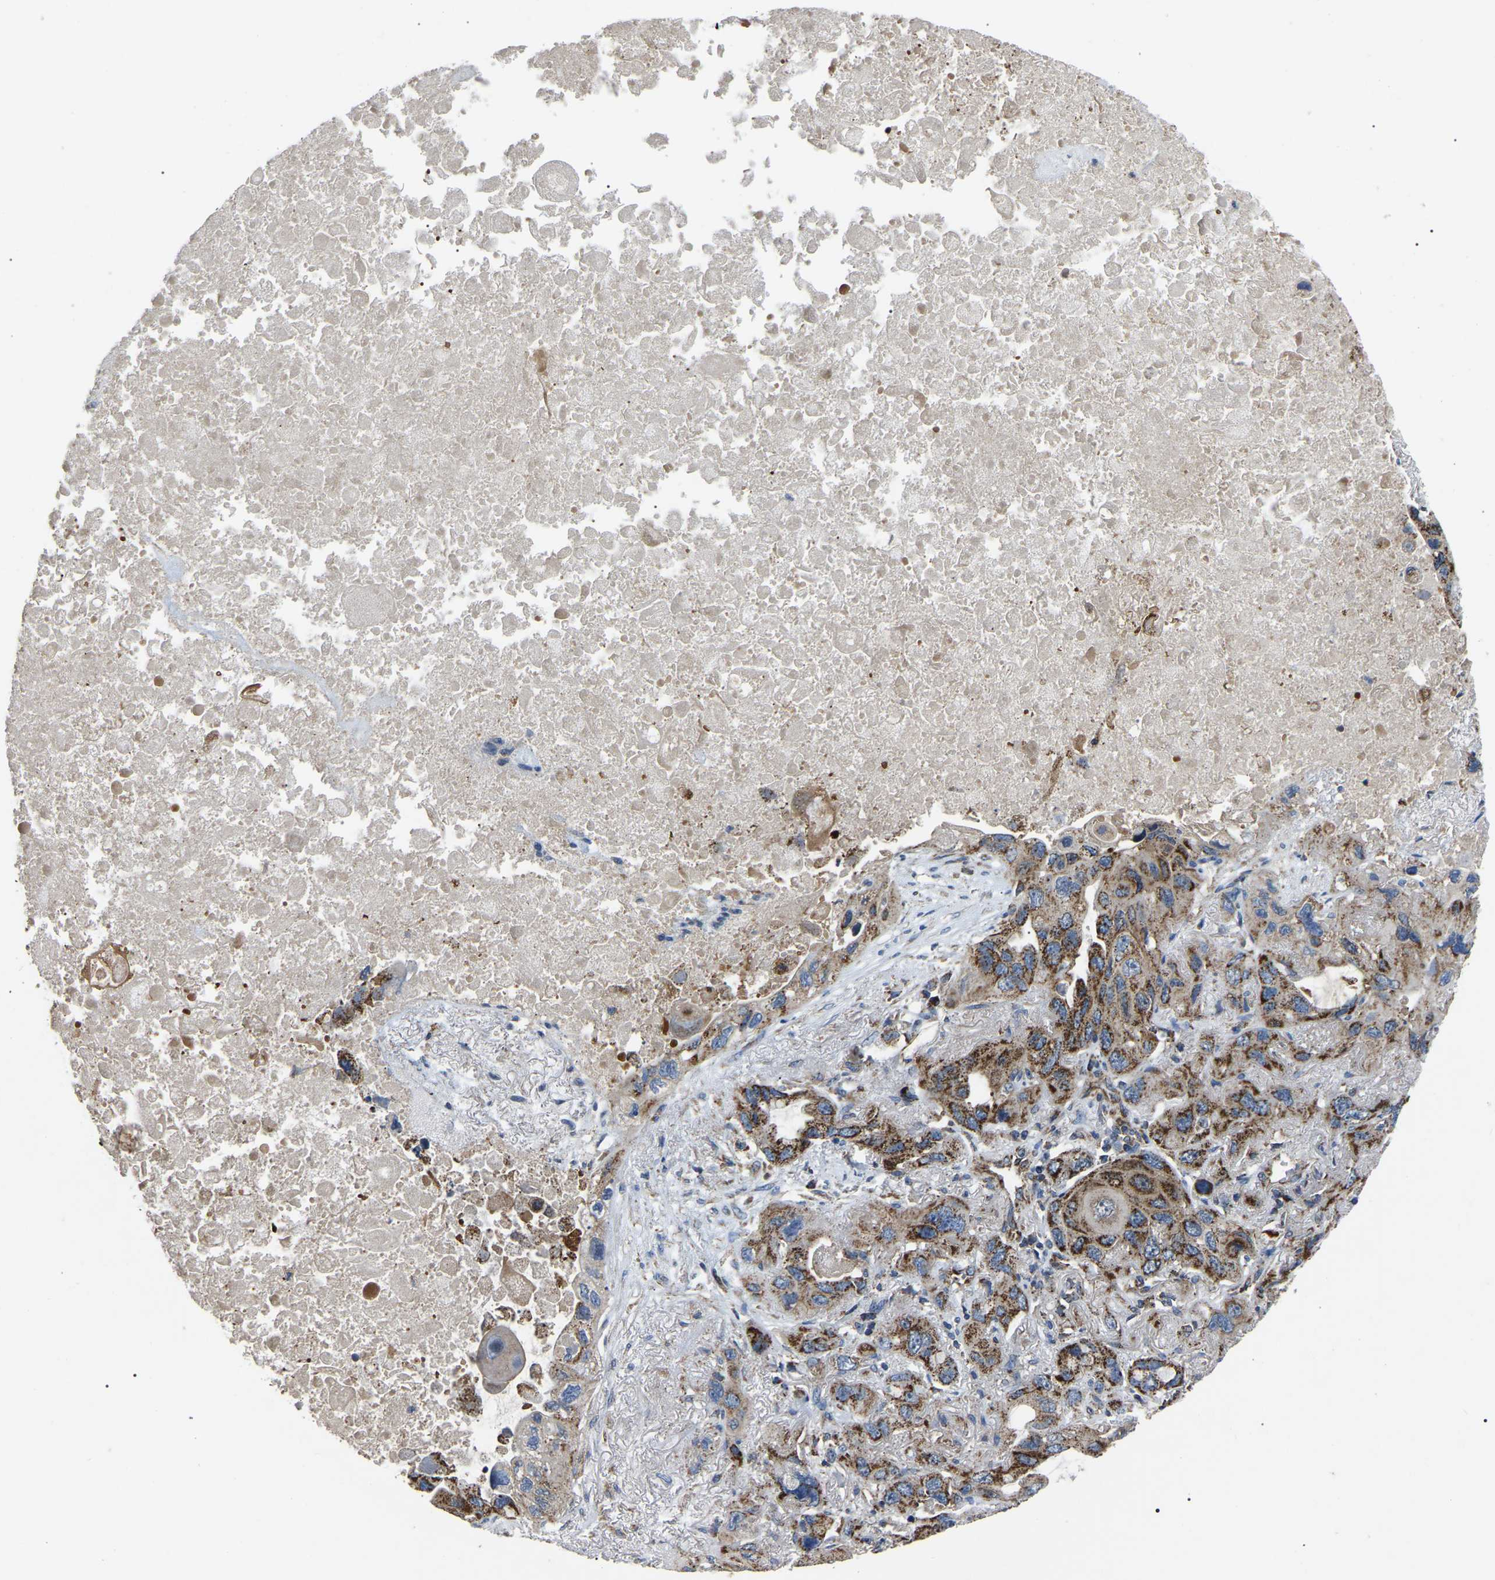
{"staining": {"intensity": "strong", "quantity": ">75%", "location": "cytoplasmic/membranous"}, "tissue": "lung cancer", "cell_type": "Tumor cells", "image_type": "cancer", "snomed": [{"axis": "morphology", "description": "Squamous cell carcinoma, NOS"}, {"axis": "topography", "description": "Lung"}], "caption": "Lung squamous cell carcinoma stained with a protein marker shows strong staining in tumor cells.", "gene": "PPM1E", "patient": {"sex": "female", "age": 73}}